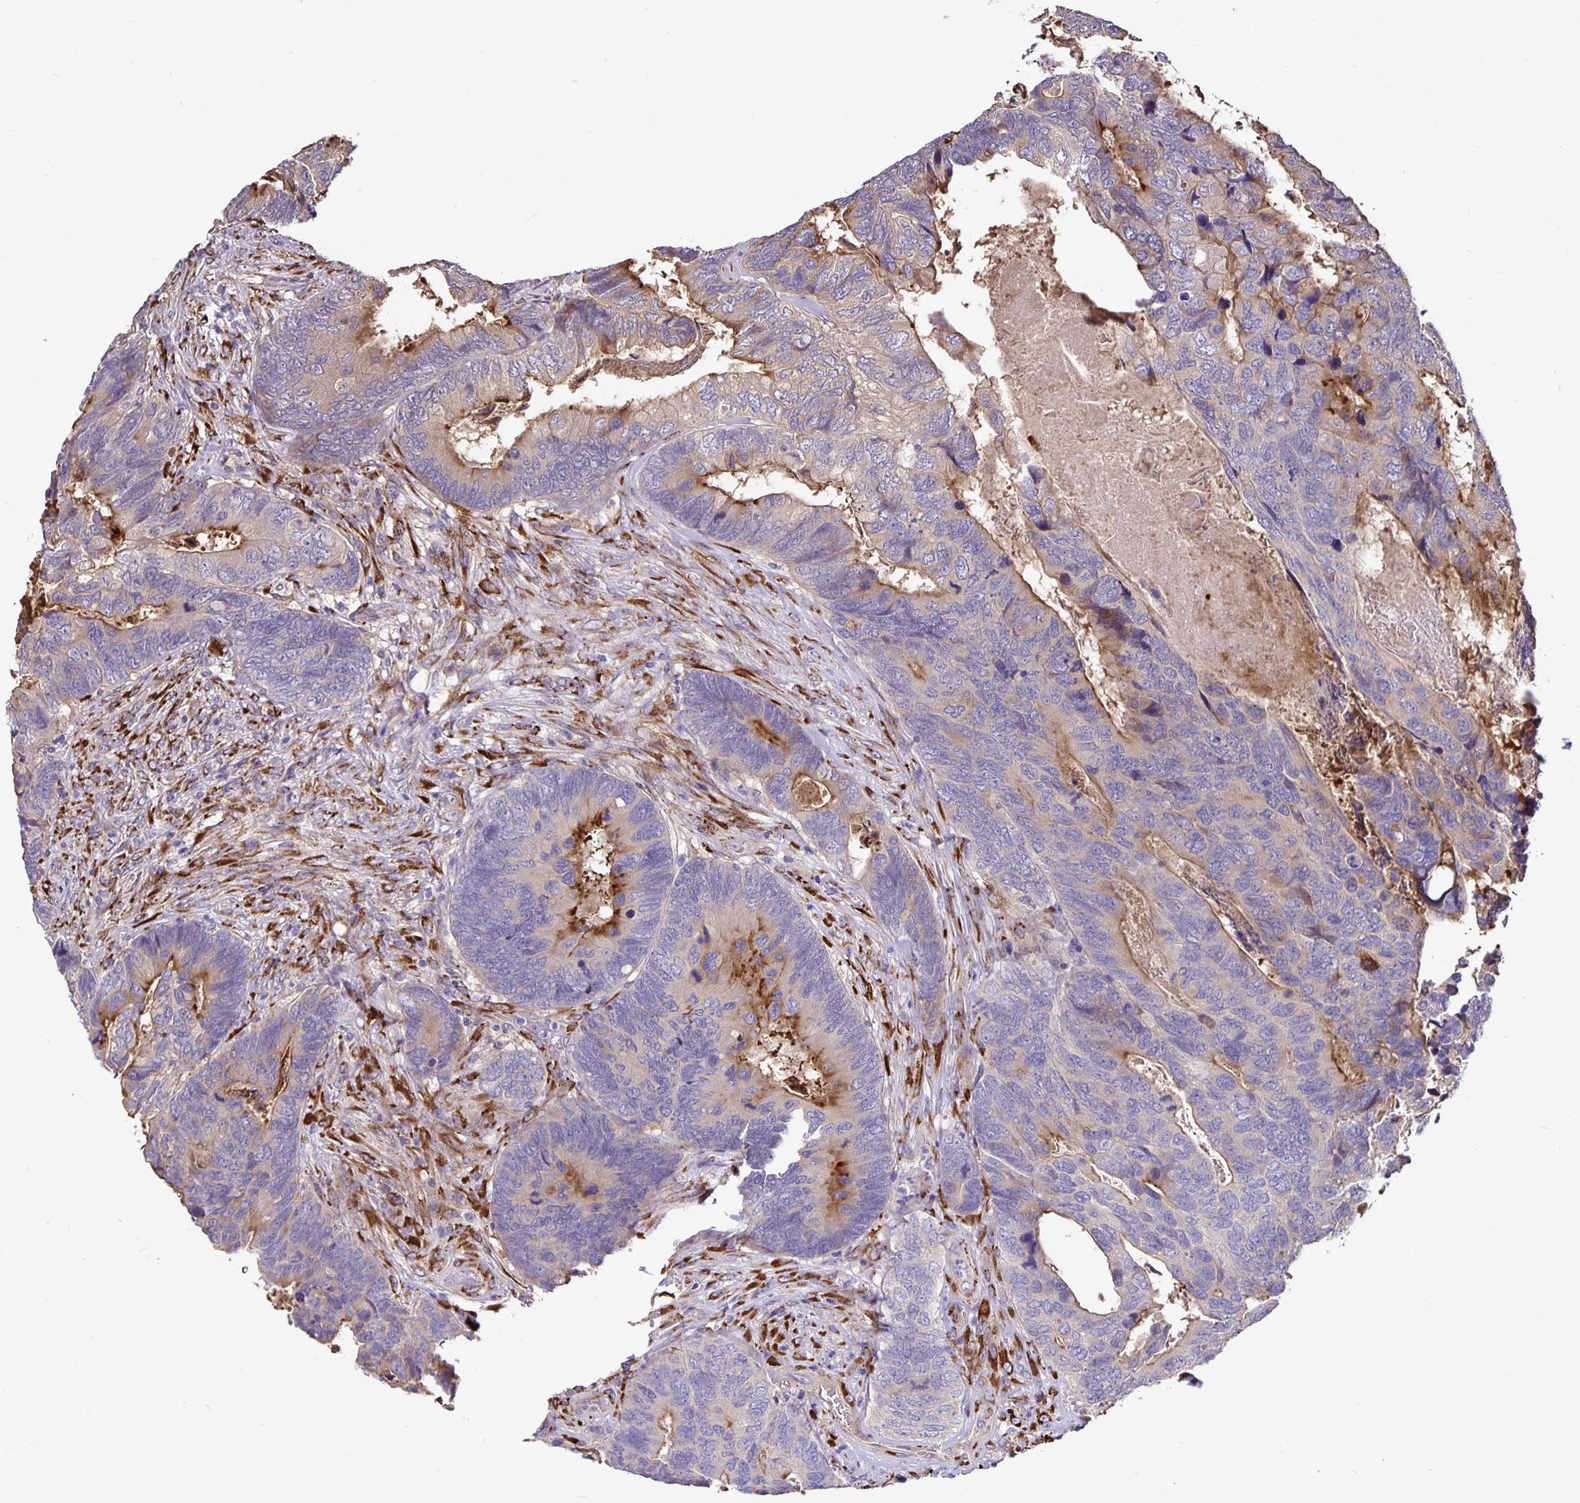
{"staining": {"intensity": "moderate", "quantity": "<25%", "location": "cytoplasmic/membranous"}, "tissue": "breast cancer", "cell_type": "Tumor cells", "image_type": "cancer", "snomed": [{"axis": "morphology", "description": "Lobular carcinoma"}, {"axis": "topography", "description": "Breast"}], "caption": "DAB immunohistochemical staining of breast cancer (lobular carcinoma) displays moderate cytoplasmic/membranous protein expression in about <25% of tumor cells.", "gene": "EML6", "patient": {"sex": "female", "age": 59}}